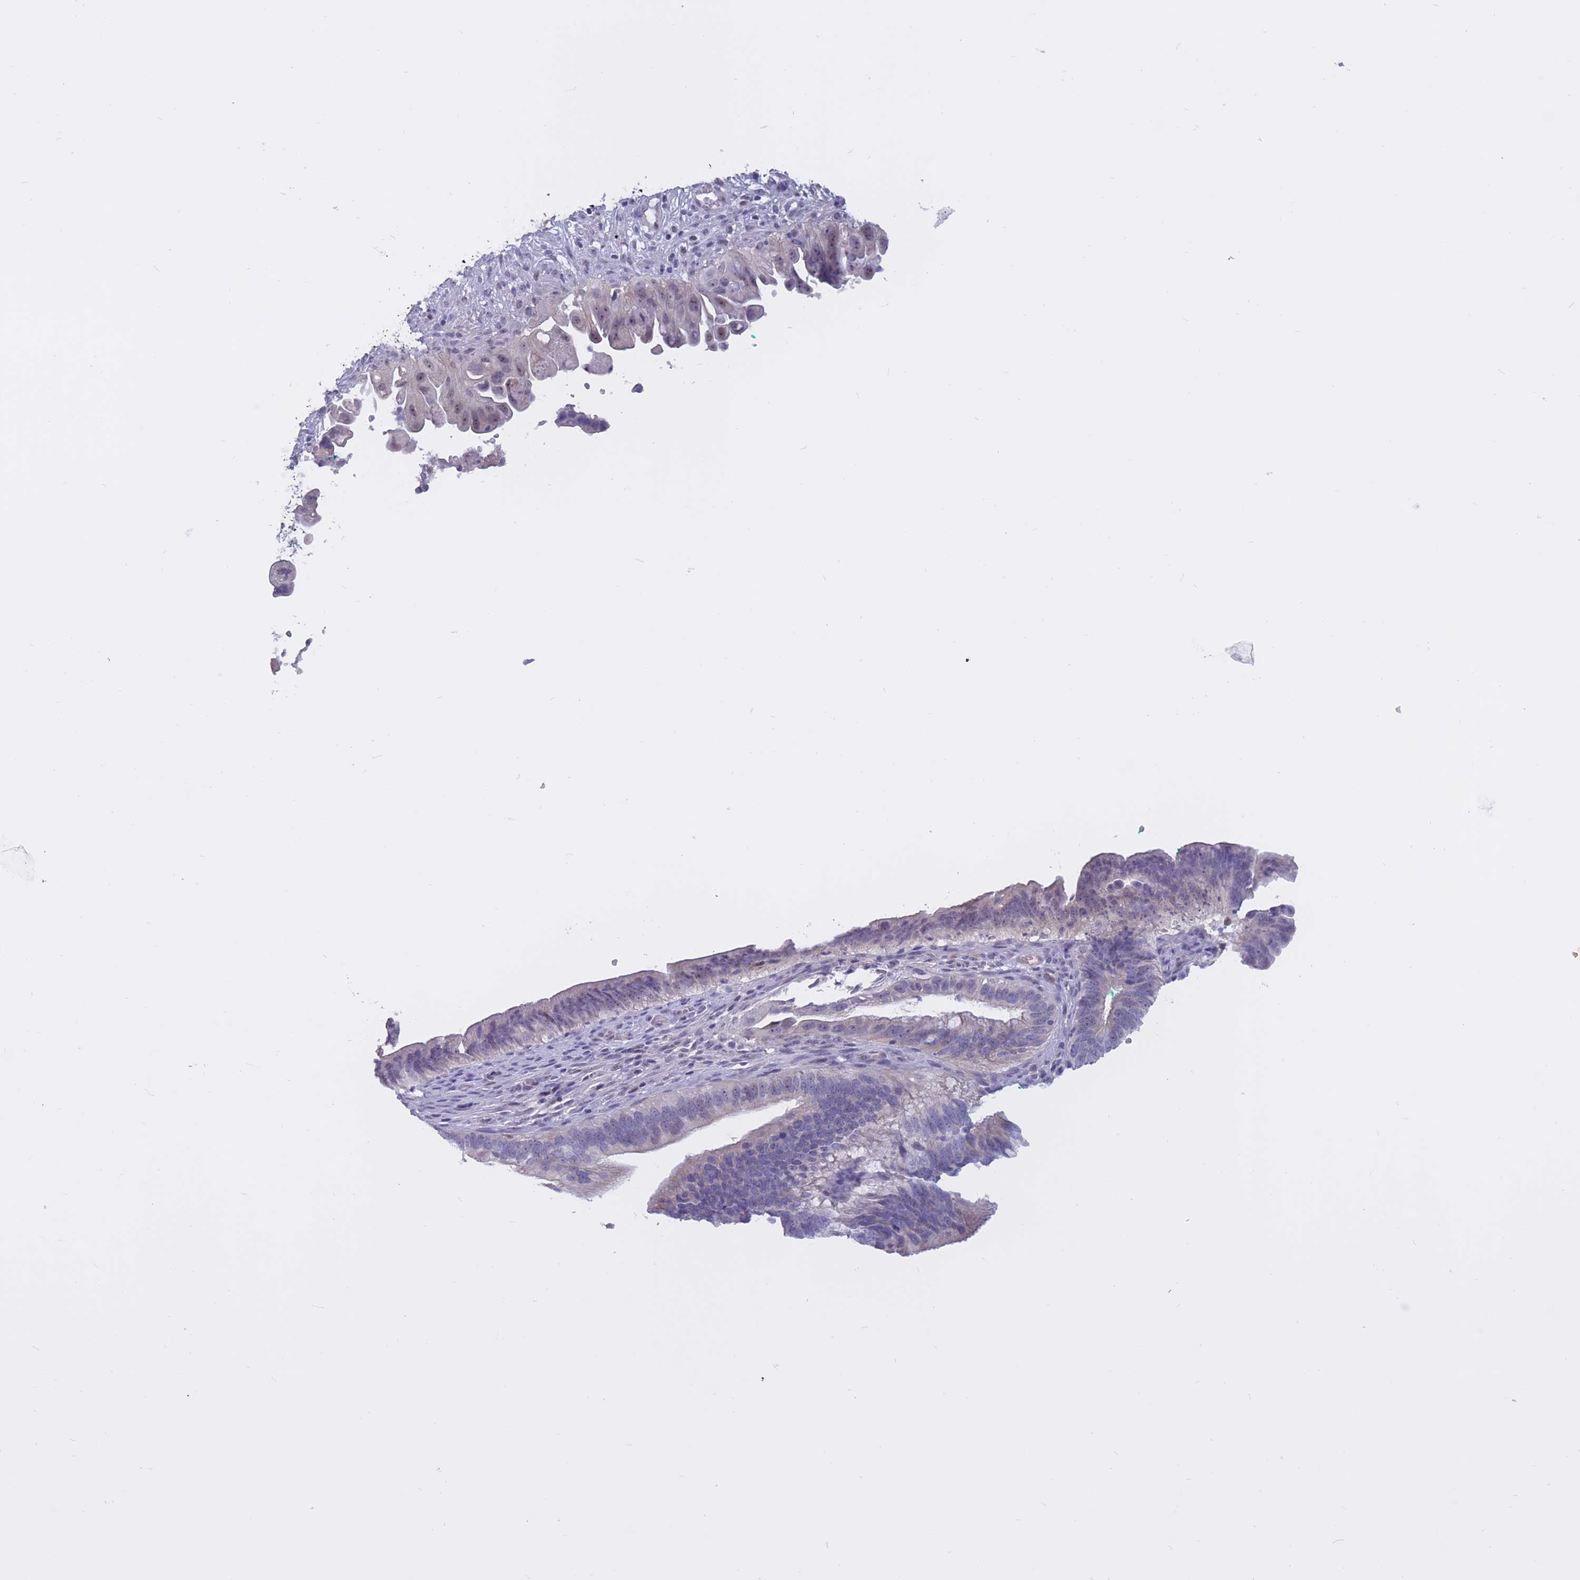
{"staining": {"intensity": "weak", "quantity": "<25%", "location": "nuclear"}, "tissue": "cervical cancer", "cell_type": "Tumor cells", "image_type": "cancer", "snomed": [{"axis": "morphology", "description": "Adenocarcinoma, NOS"}, {"axis": "topography", "description": "Cervix"}], "caption": "The immunohistochemistry (IHC) histopathology image has no significant staining in tumor cells of cervical cancer tissue.", "gene": "BOP1", "patient": {"sex": "female", "age": 42}}